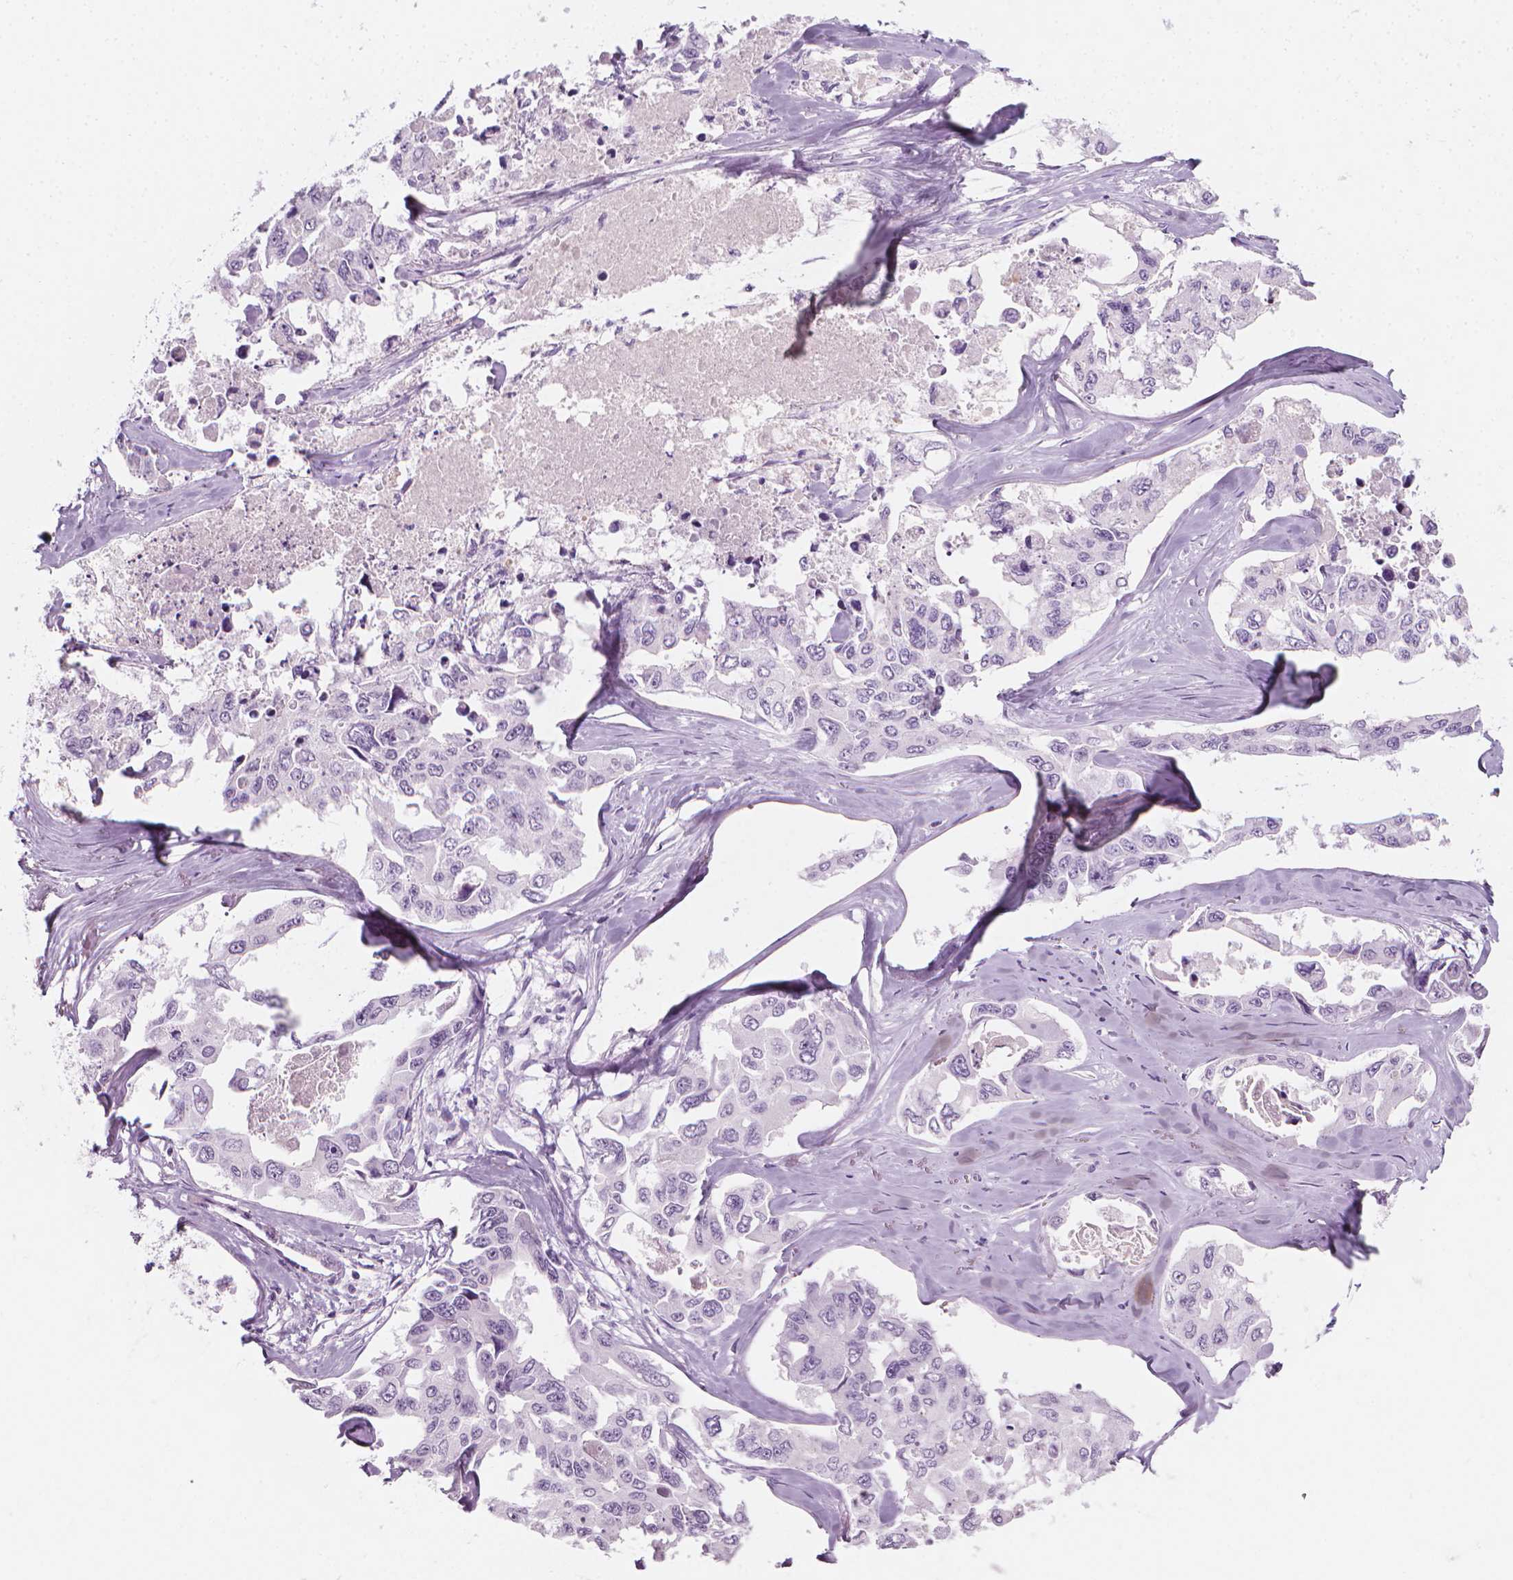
{"staining": {"intensity": "negative", "quantity": "none", "location": "none"}, "tissue": "lung cancer", "cell_type": "Tumor cells", "image_type": "cancer", "snomed": [{"axis": "morphology", "description": "Adenocarcinoma, NOS"}, {"axis": "topography", "description": "Lung"}], "caption": "Immunohistochemistry of lung cancer (adenocarcinoma) displays no positivity in tumor cells.", "gene": "SCG3", "patient": {"sex": "male", "age": 64}}